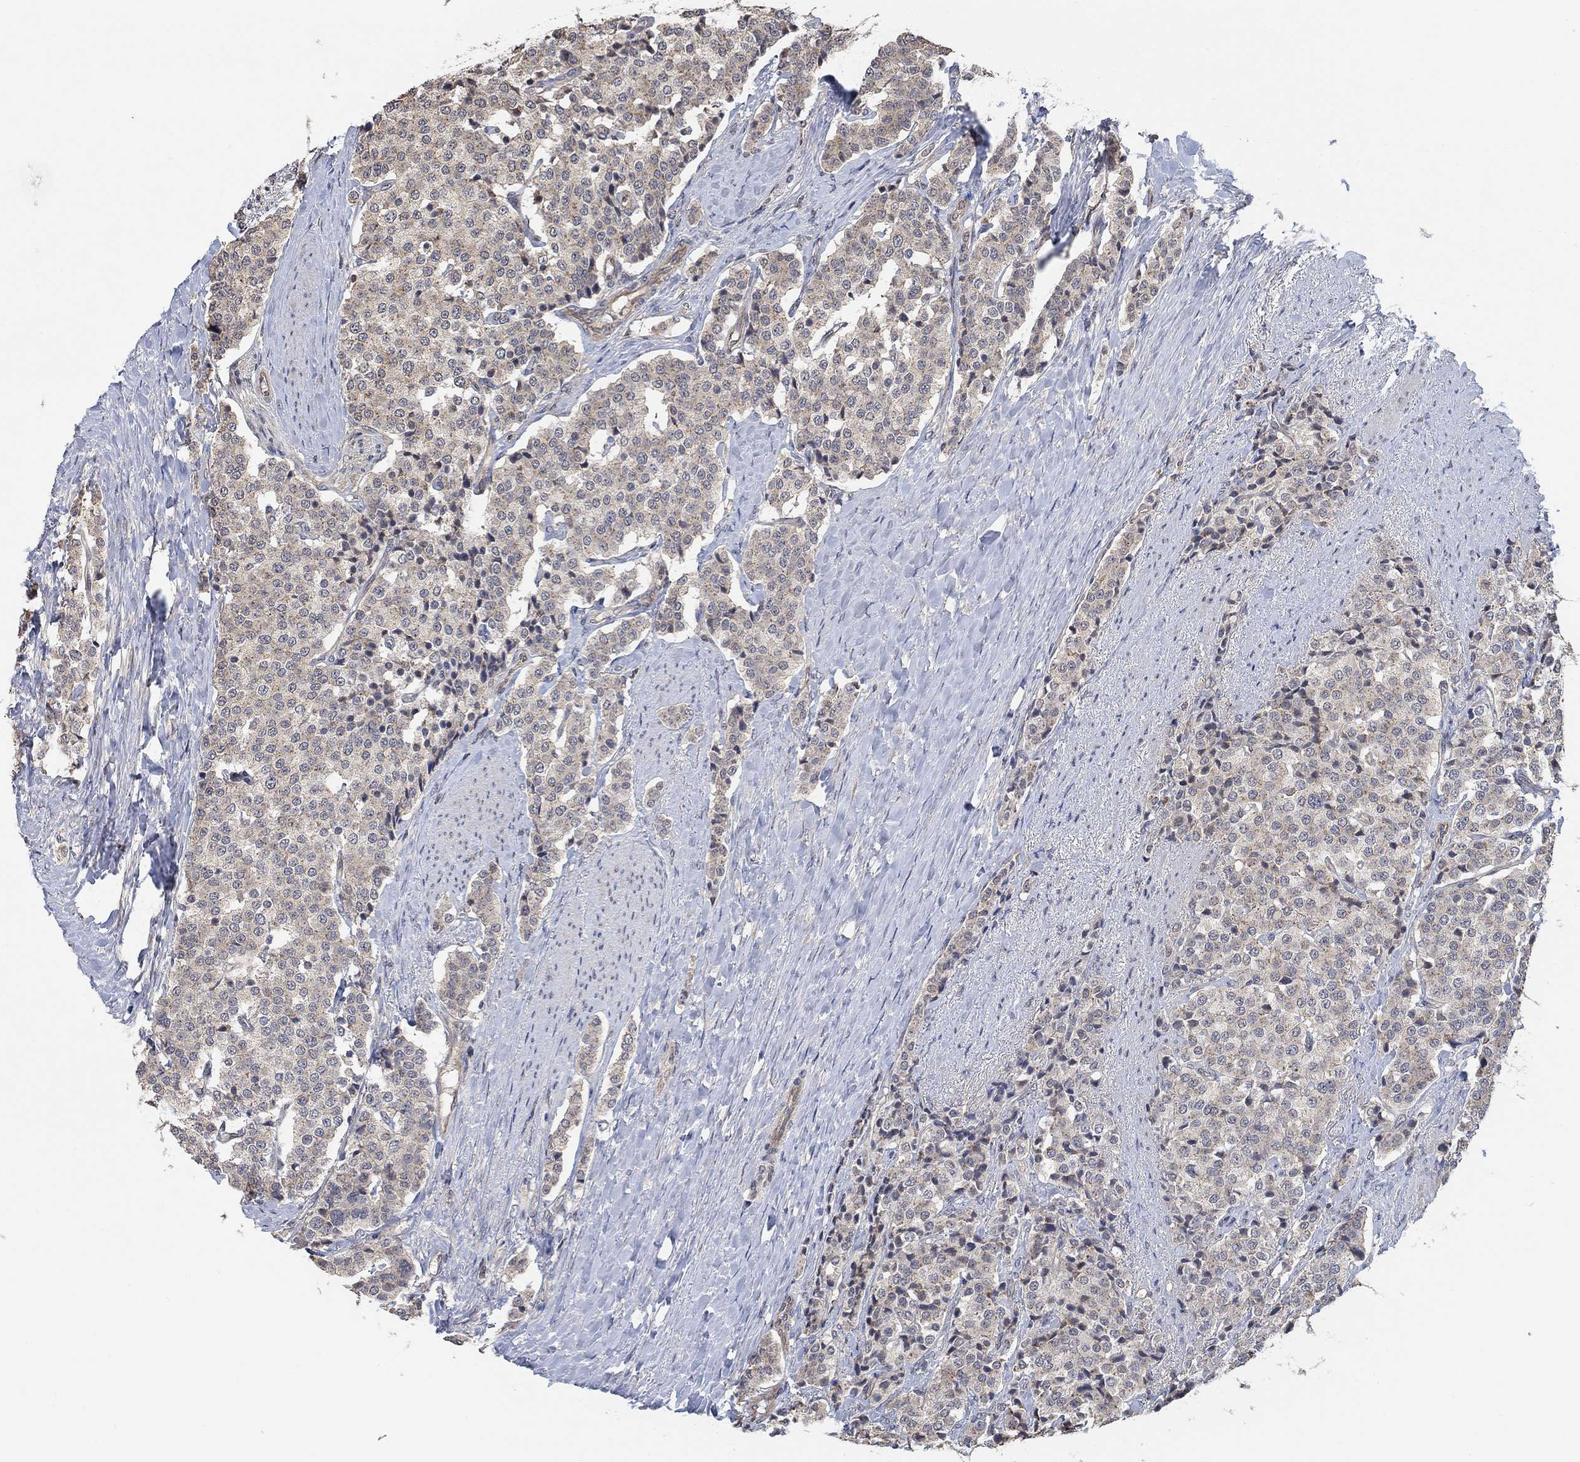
{"staining": {"intensity": "negative", "quantity": "none", "location": "none"}, "tissue": "carcinoid", "cell_type": "Tumor cells", "image_type": "cancer", "snomed": [{"axis": "morphology", "description": "Carcinoid, malignant, NOS"}, {"axis": "topography", "description": "Small intestine"}], "caption": "Immunohistochemistry image of human malignant carcinoid stained for a protein (brown), which reveals no staining in tumor cells.", "gene": "UNC5B", "patient": {"sex": "female", "age": 58}}